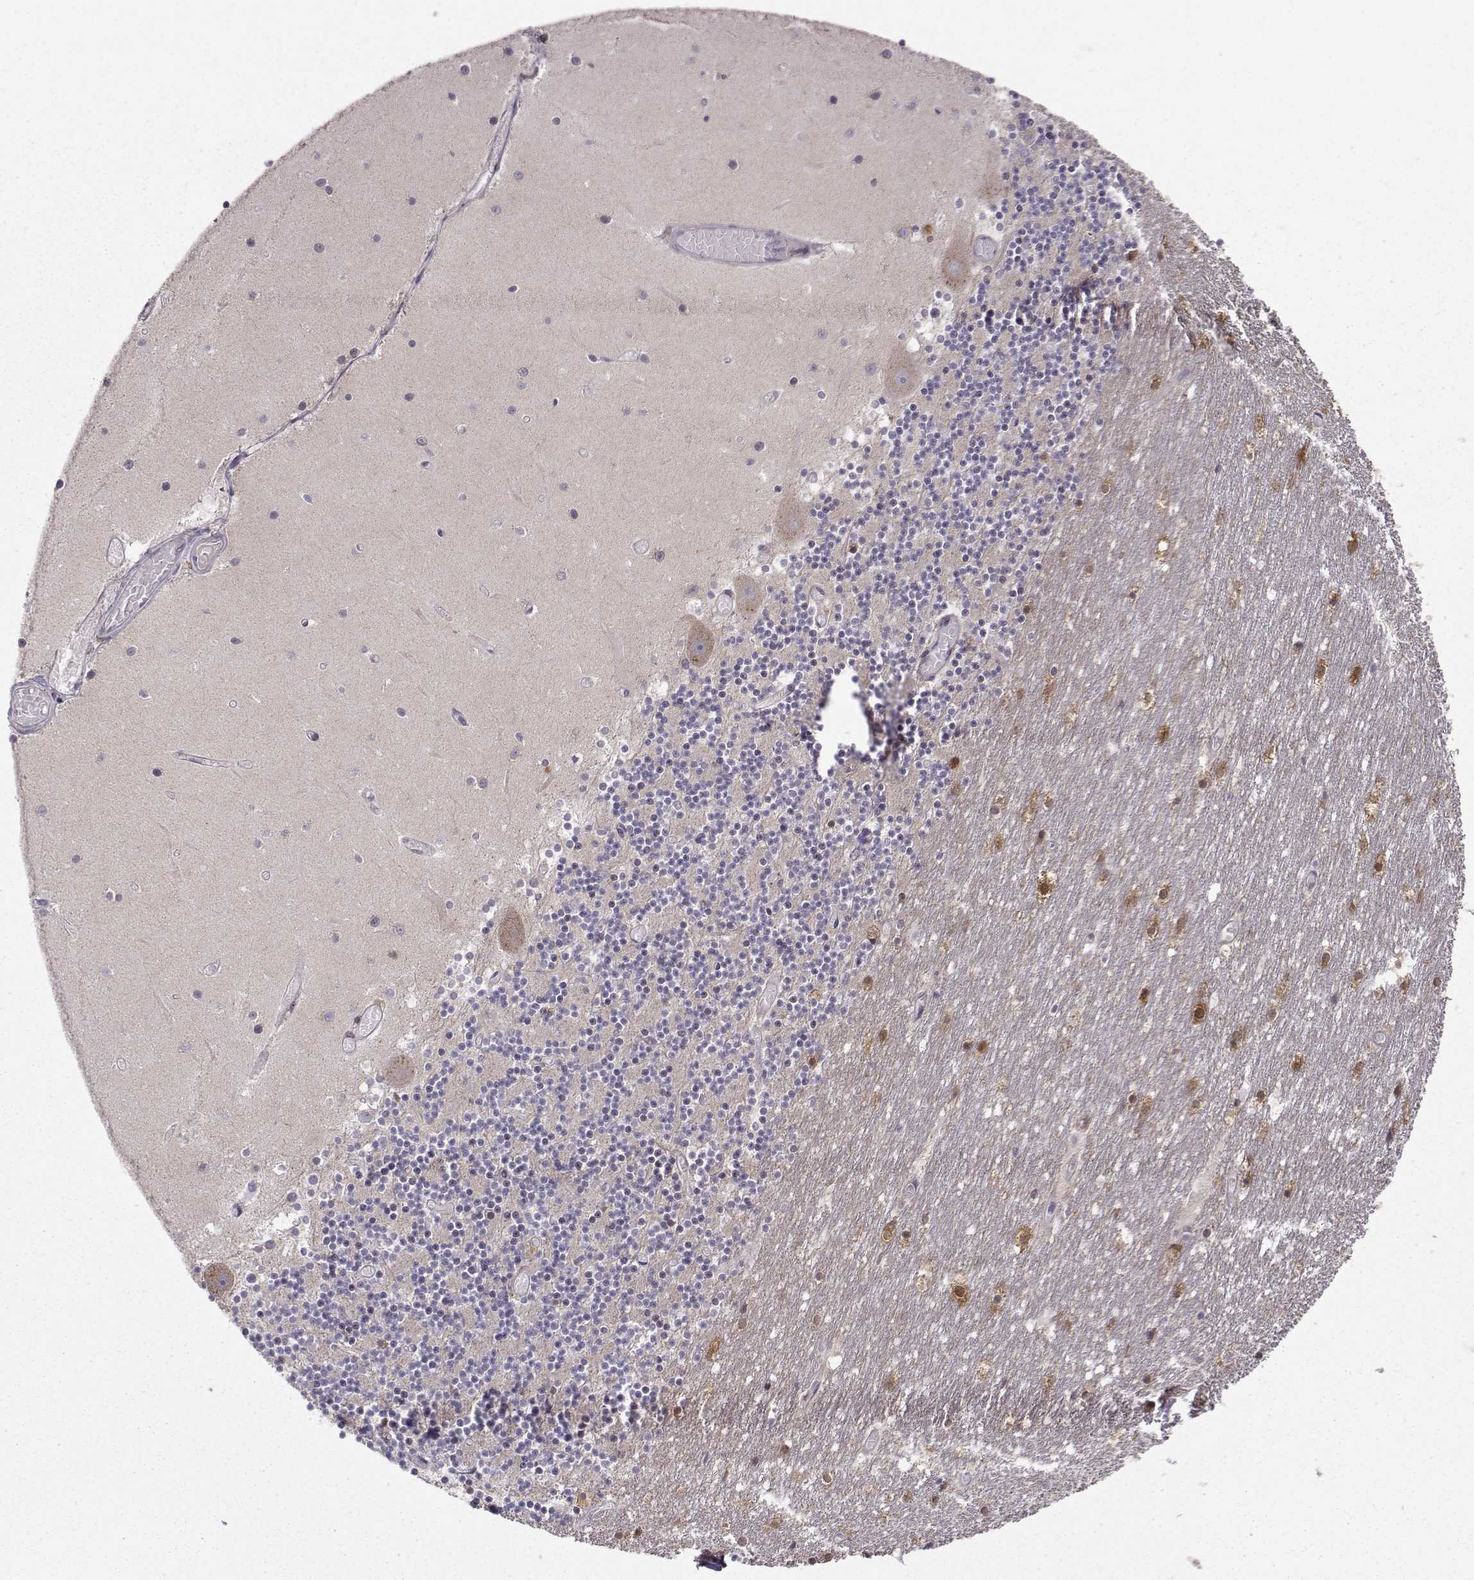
{"staining": {"intensity": "negative", "quantity": "none", "location": "none"}, "tissue": "cerebellum", "cell_type": "Cells in granular layer", "image_type": "normal", "snomed": [{"axis": "morphology", "description": "Normal tissue, NOS"}, {"axis": "topography", "description": "Cerebellum"}], "caption": "A high-resolution photomicrograph shows immunohistochemistry (IHC) staining of unremarkable cerebellum, which exhibits no significant staining in cells in granular layer.", "gene": "NECAB3", "patient": {"sex": "female", "age": 28}}